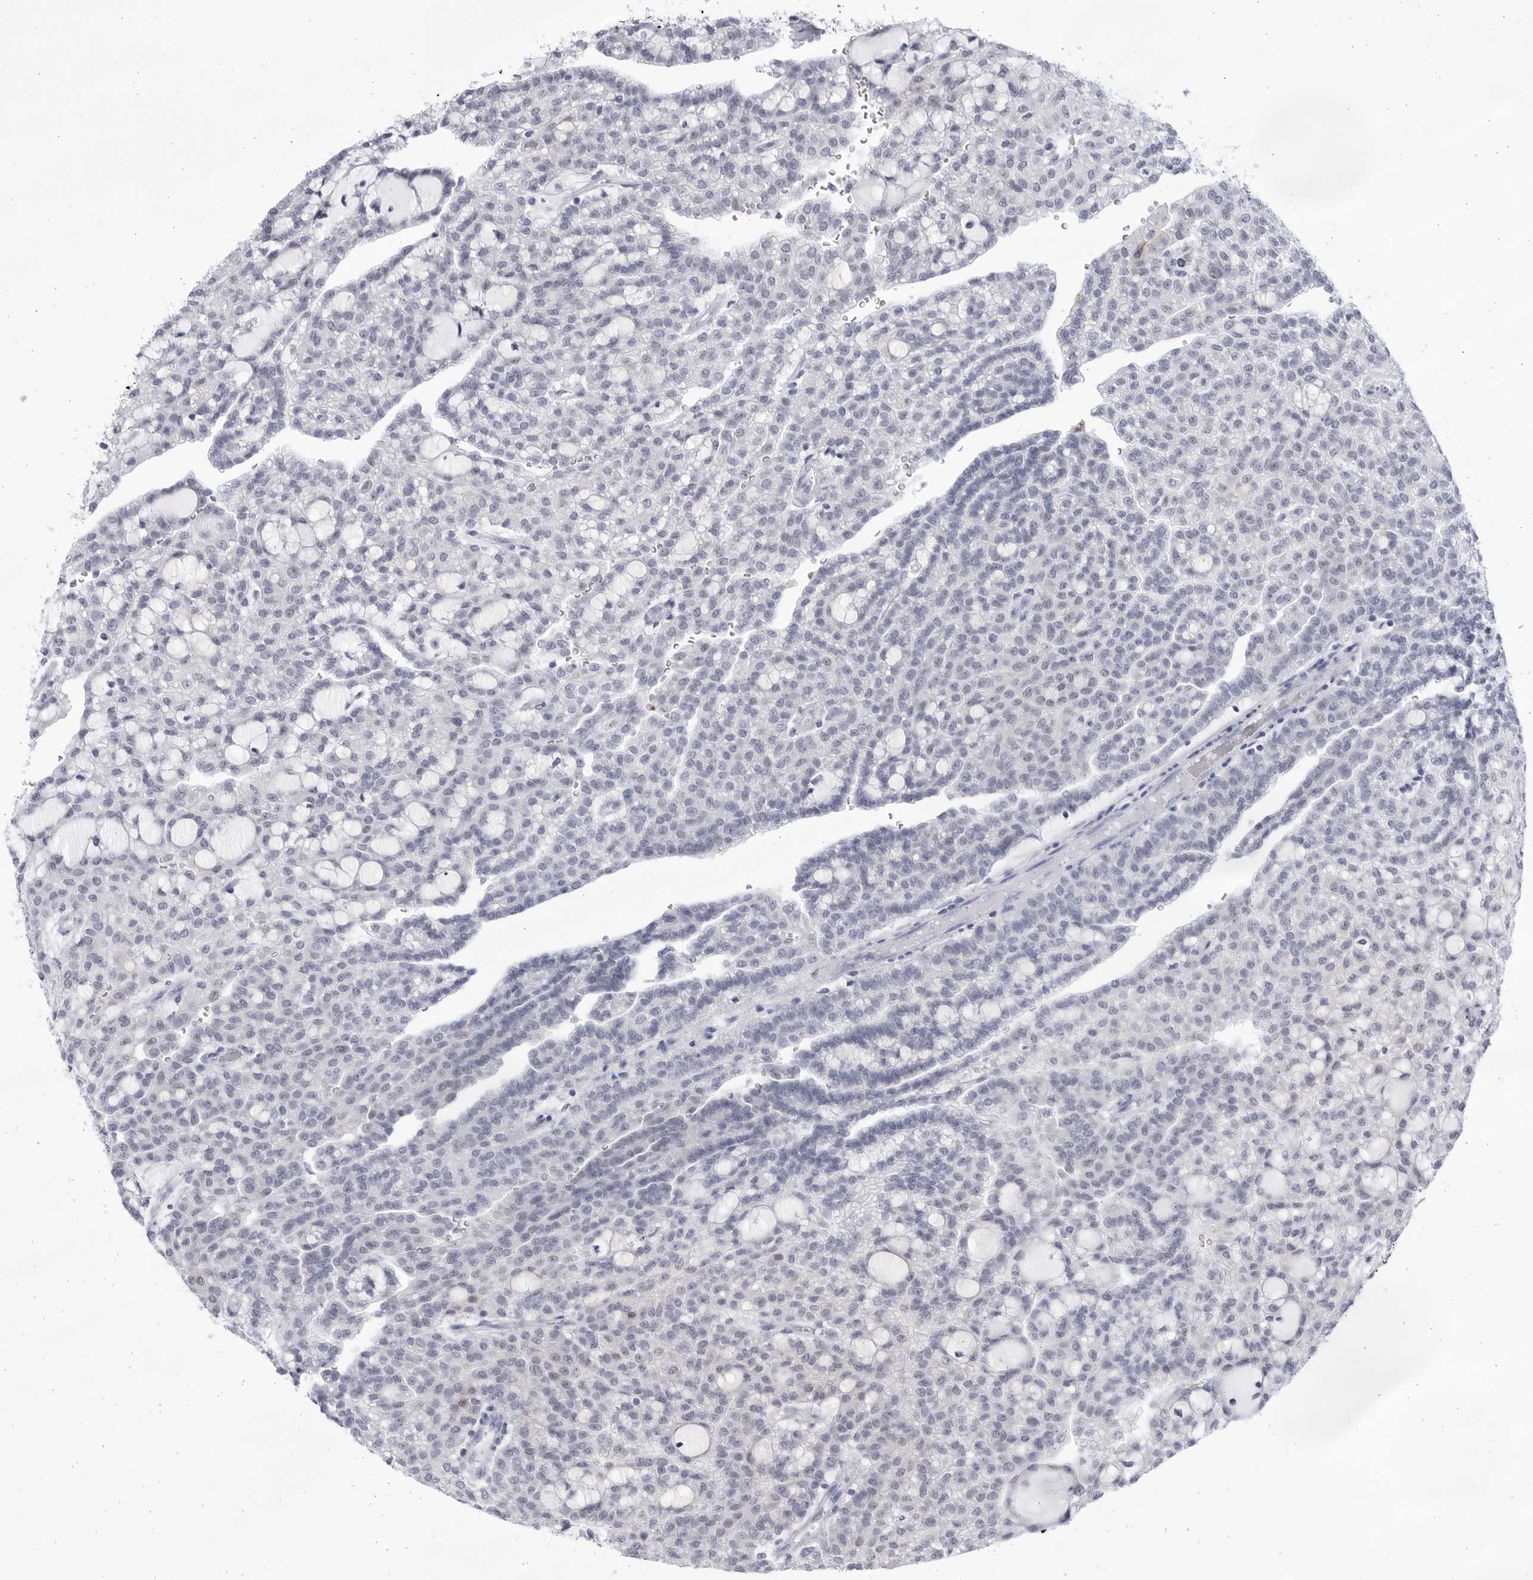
{"staining": {"intensity": "negative", "quantity": "none", "location": "none"}, "tissue": "renal cancer", "cell_type": "Tumor cells", "image_type": "cancer", "snomed": [{"axis": "morphology", "description": "Adenocarcinoma, NOS"}, {"axis": "topography", "description": "Kidney"}], "caption": "A photomicrograph of human renal cancer (adenocarcinoma) is negative for staining in tumor cells. (Brightfield microscopy of DAB immunohistochemistry at high magnification).", "gene": "CCDC181", "patient": {"sex": "male", "age": 63}}